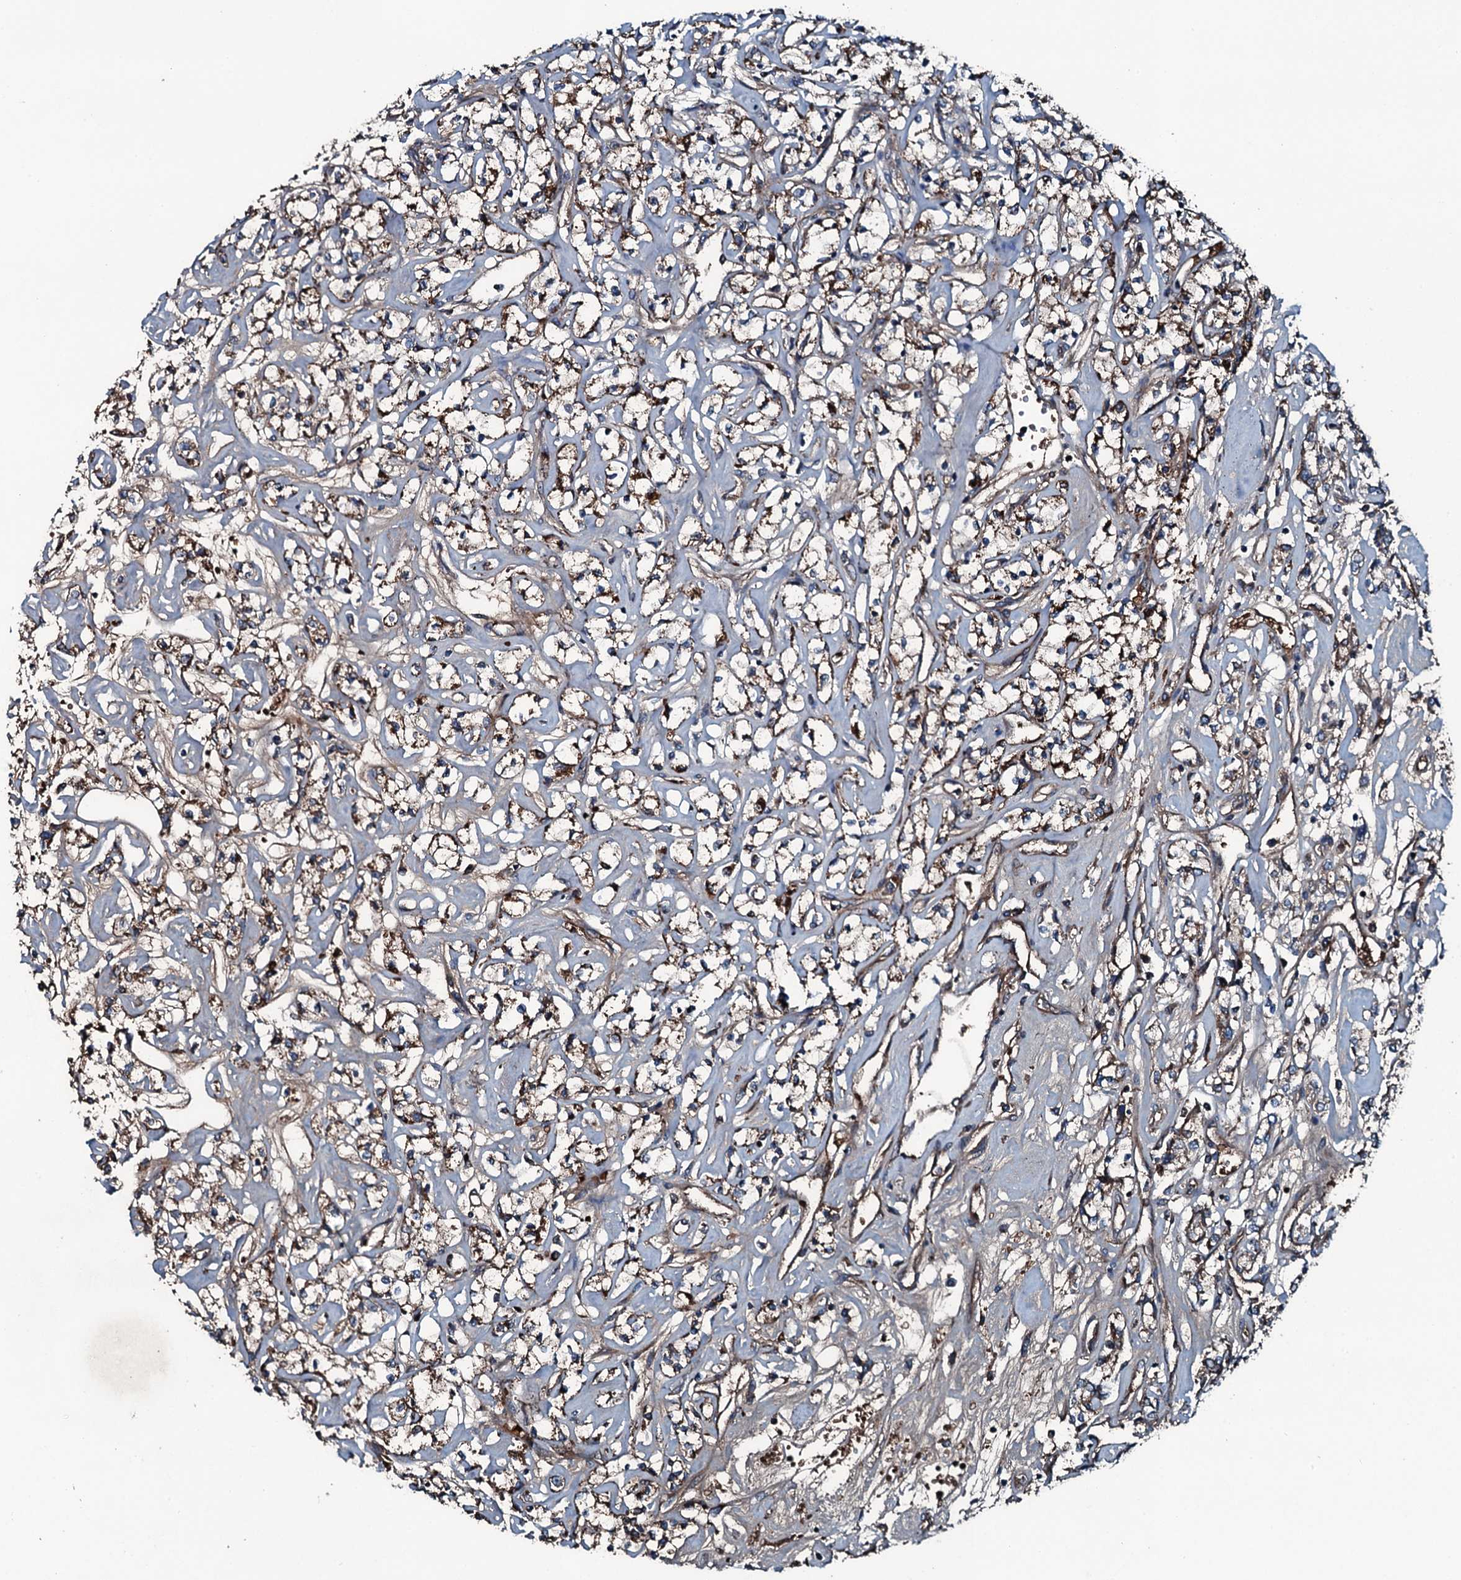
{"staining": {"intensity": "moderate", "quantity": "25%-75%", "location": "cytoplasmic/membranous"}, "tissue": "renal cancer", "cell_type": "Tumor cells", "image_type": "cancer", "snomed": [{"axis": "morphology", "description": "Adenocarcinoma, NOS"}, {"axis": "topography", "description": "Kidney"}], "caption": "Immunohistochemical staining of human renal cancer exhibits moderate cytoplasmic/membranous protein staining in approximately 25%-75% of tumor cells. The staining is performed using DAB brown chromogen to label protein expression. The nuclei are counter-stained blue using hematoxylin.", "gene": "TRIM7", "patient": {"sex": "female", "age": 59}}